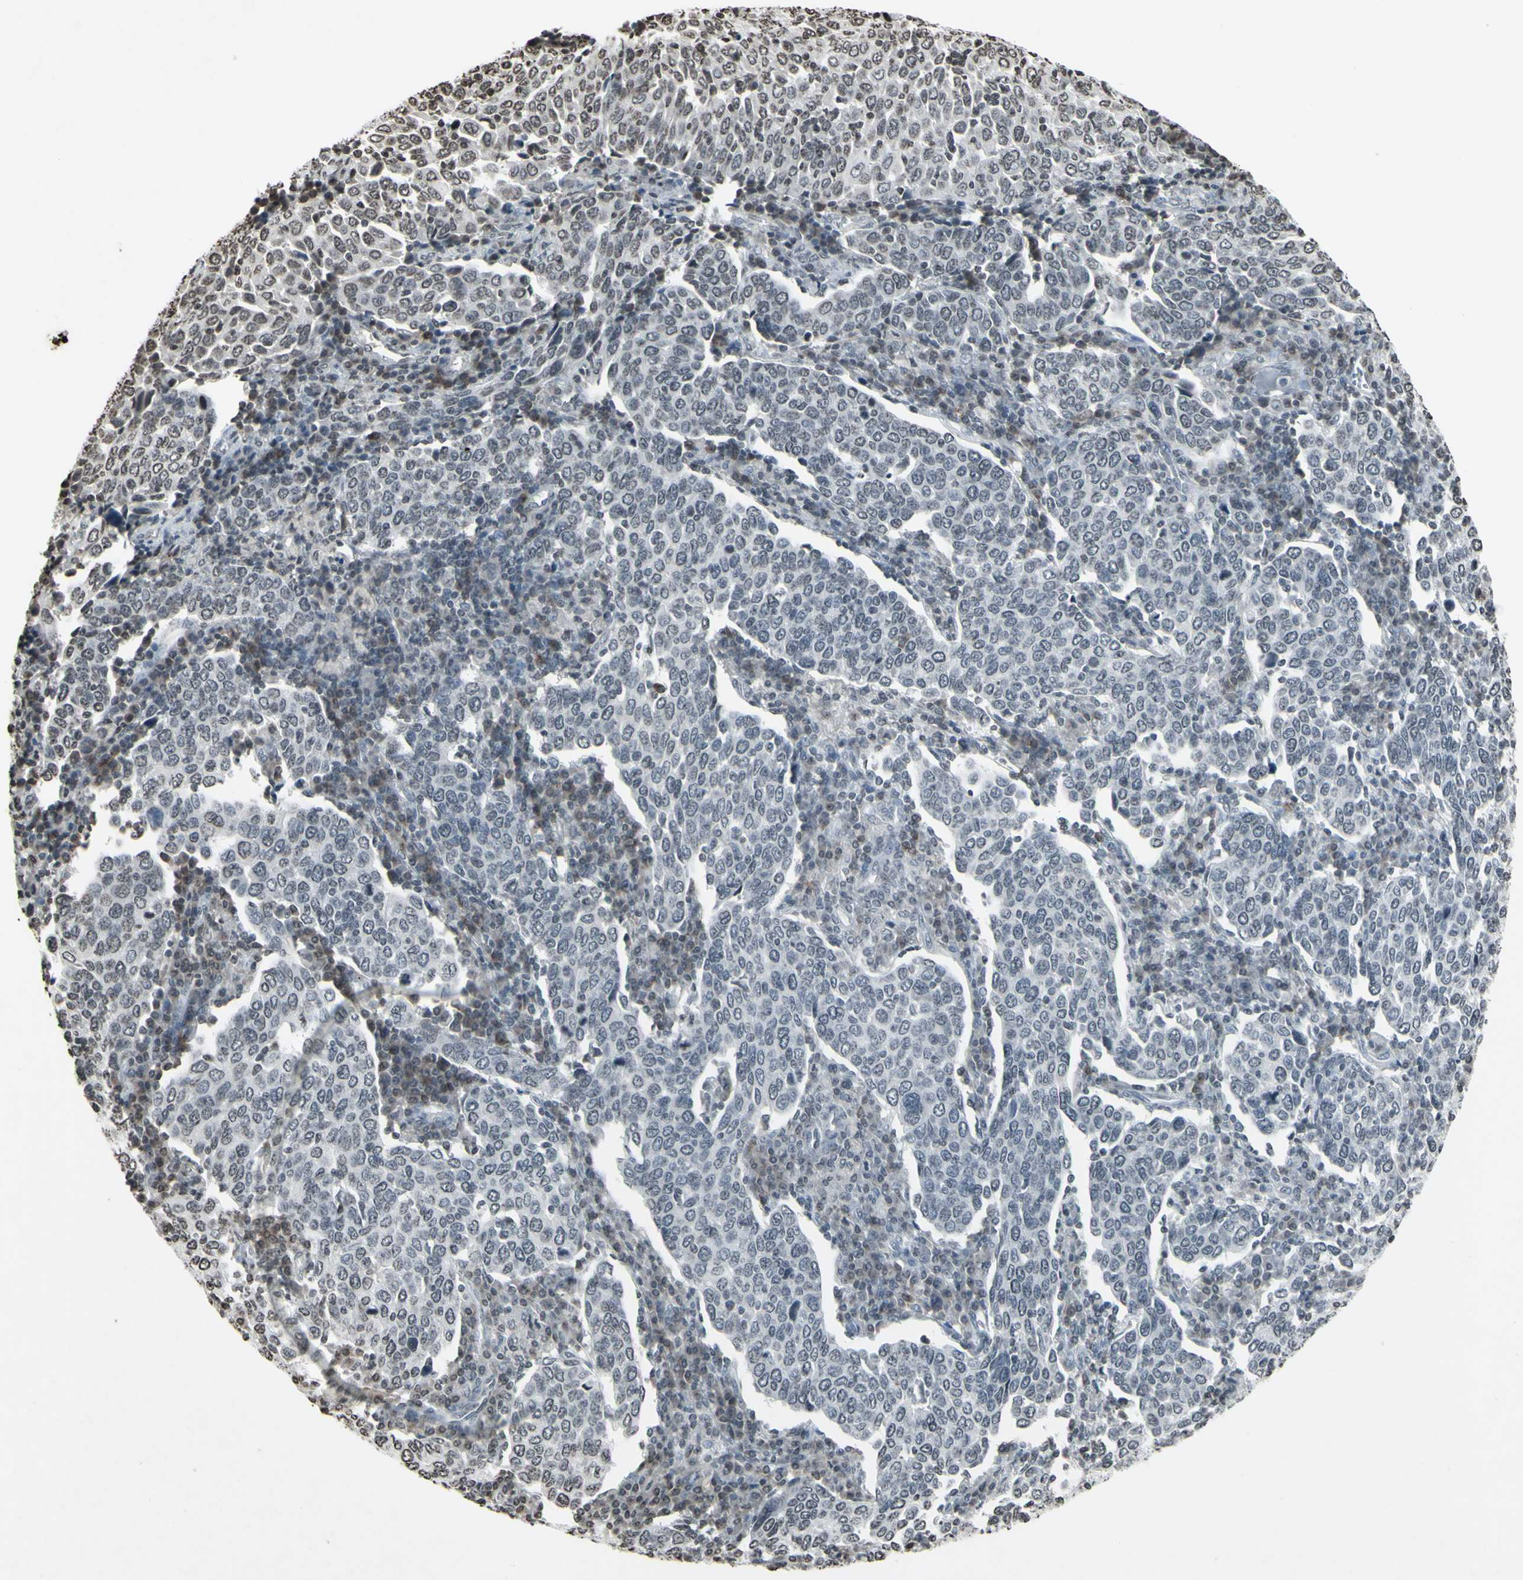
{"staining": {"intensity": "negative", "quantity": "none", "location": "none"}, "tissue": "cervical cancer", "cell_type": "Tumor cells", "image_type": "cancer", "snomed": [{"axis": "morphology", "description": "Squamous cell carcinoma, NOS"}, {"axis": "topography", "description": "Cervix"}], "caption": "Immunohistochemistry (IHC) image of neoplastic tissue: human cervical cancer (squamous cell carcinoma) stained with DAB demonstrates no significant protein expression in tumor cells. (DAB IHC with hematoxylin counter stain).", "gene": "CD79B", "patient": {"sex": "female", "age": 40}}